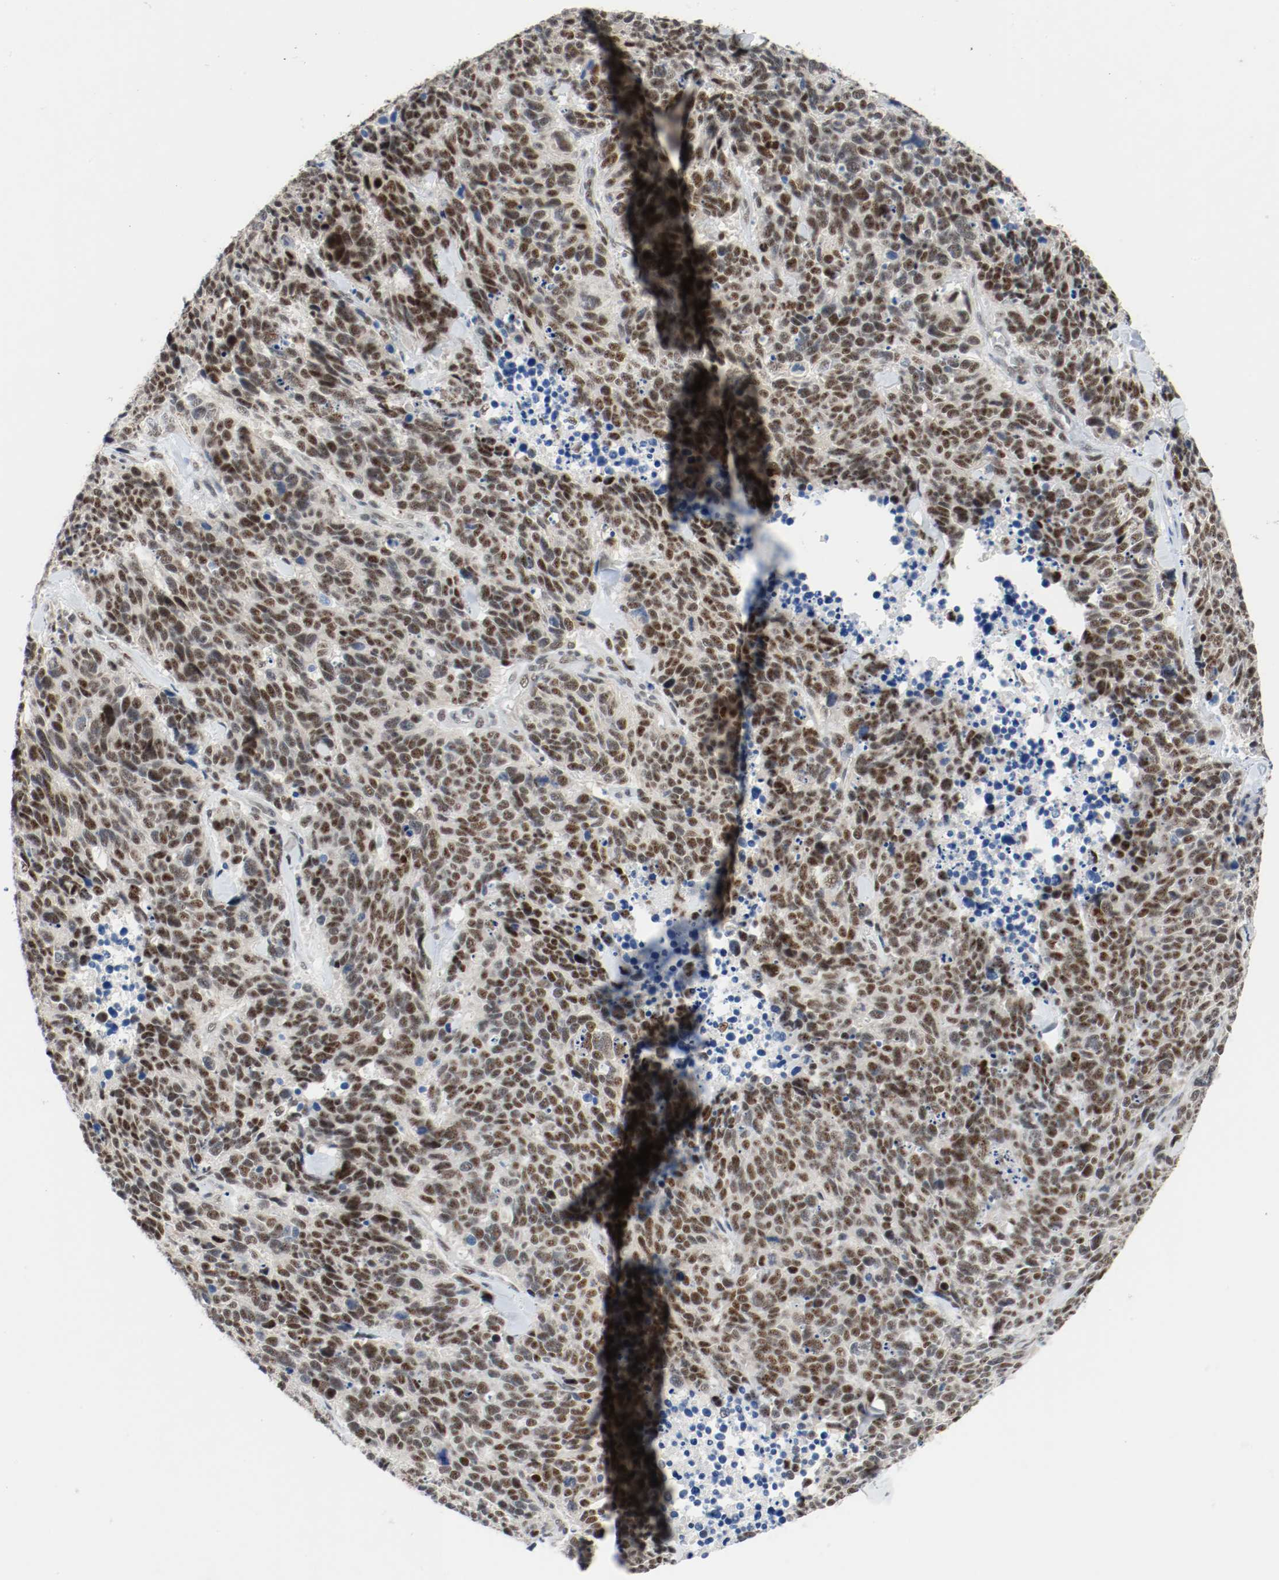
{"staining": {"intensity": "strong", "quantity": ">75%", "location": "nuclear"}, "tissue": "lung cancer", "cell_type": "Tumor cells", "image_type": "cancer", "snomed": [{"axis": "morphology", "description": "Neoplasm, malignant, NOS"}, {"axis": "topography", "description": "Lung"}], "caption": "Human neoplasm (malignant) (lung) stained for a protein (brown) displays strong nuclear positive positivity in approximately >75% of tumor cells.", "gene": "ASH1L", "patient": {"sex": "female", "age": 58}}